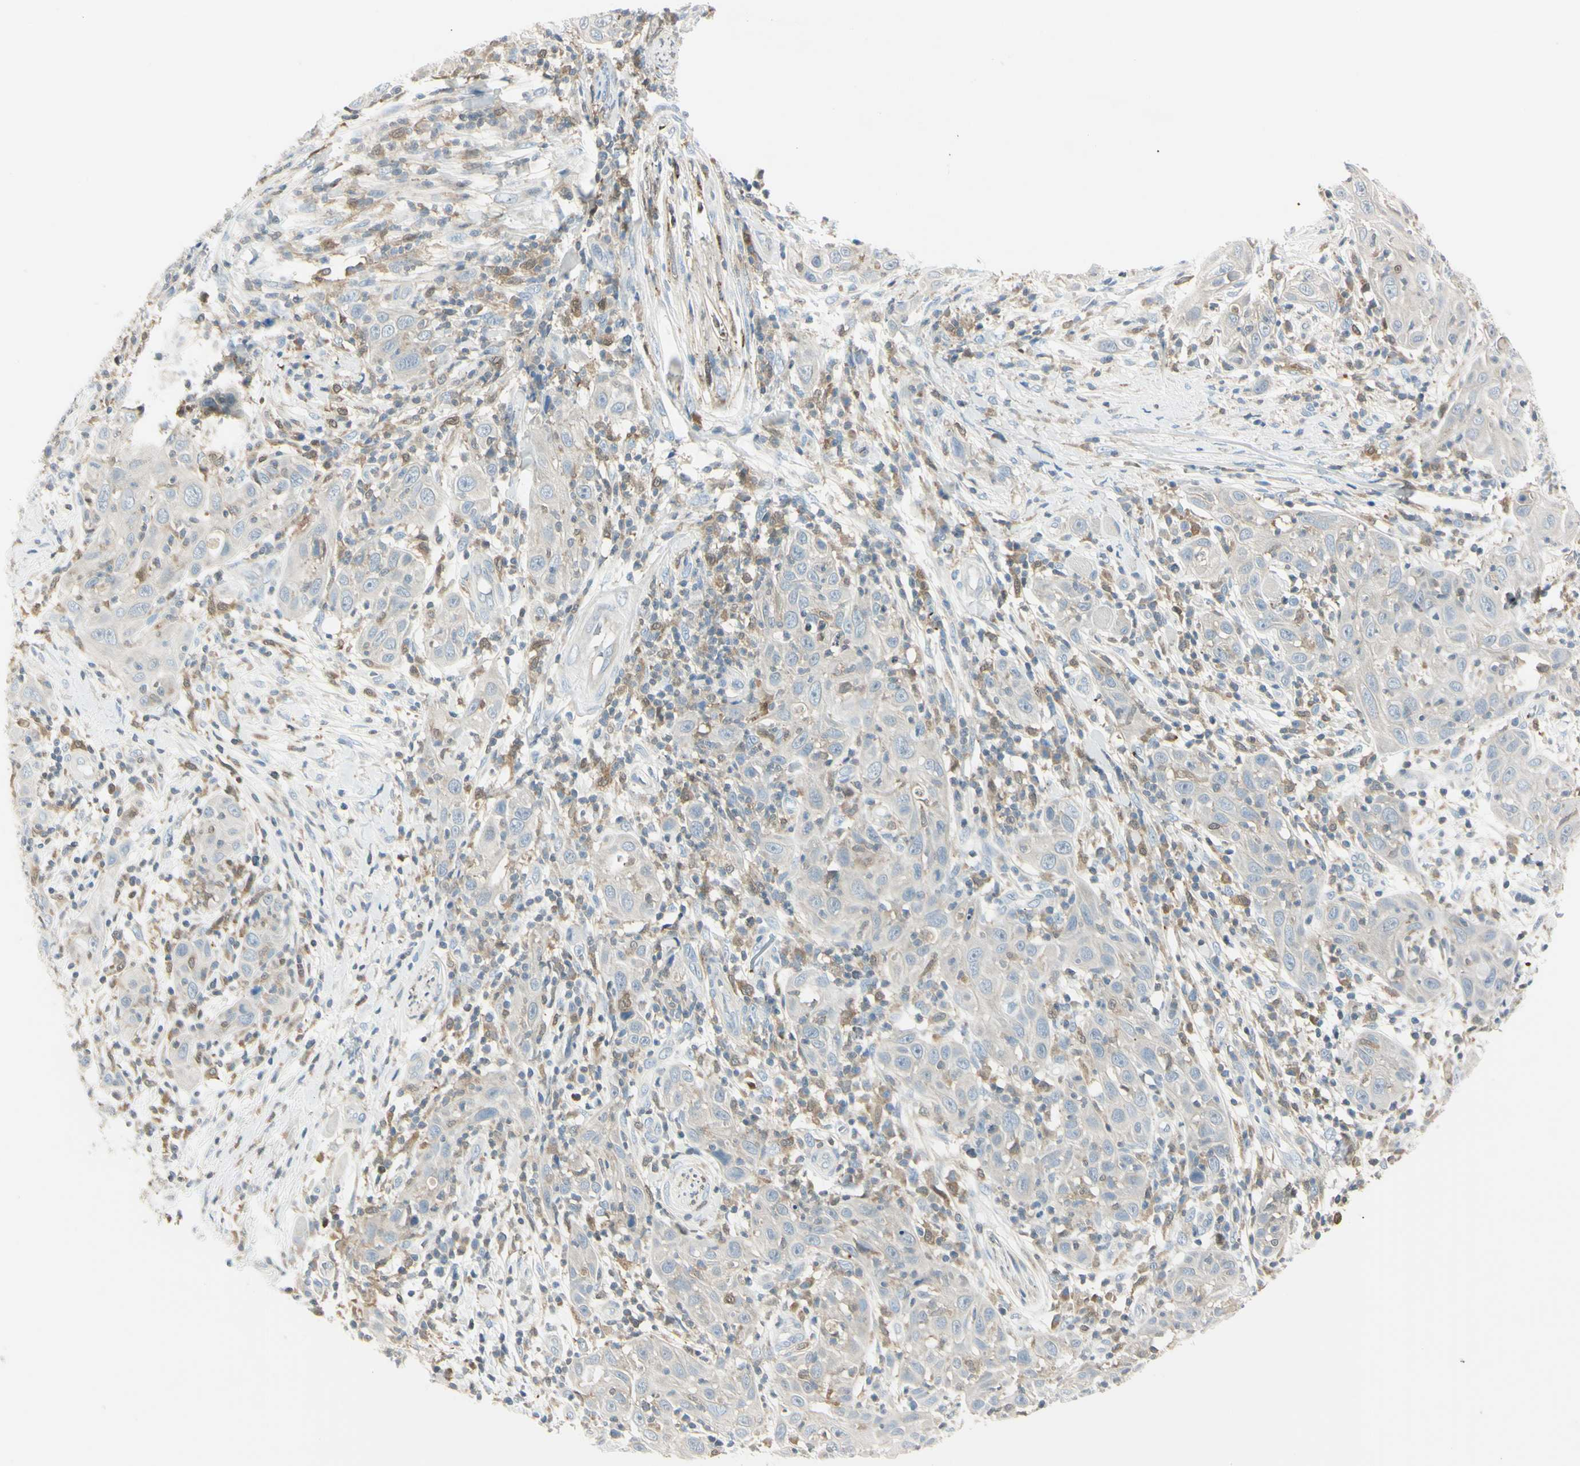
{"staining": {"intensity": "weak", "quantity": ">75%", "location": "cytoplasmic/membranous"}, "tissue": "skin cancer", "cell_type": "Tumor cells", "image_type": "cancer", "snomed": [{"axis": "morphology", "description": "Squamous cell carcinoma, NOS"}, {"axis": "topography", "description": "Skin"}], "caption": "High-power microscopy captured an IHC histopathology image of skin squamous cell carcinoma, revealing weak cytoplasmic/membranous staining in approximately >75% of tumor cells. (Brightfield microscopy of DAB IHC at high magnification).", "gene": "CYRIB", "patient": {"sex": "female", "age": 88}}